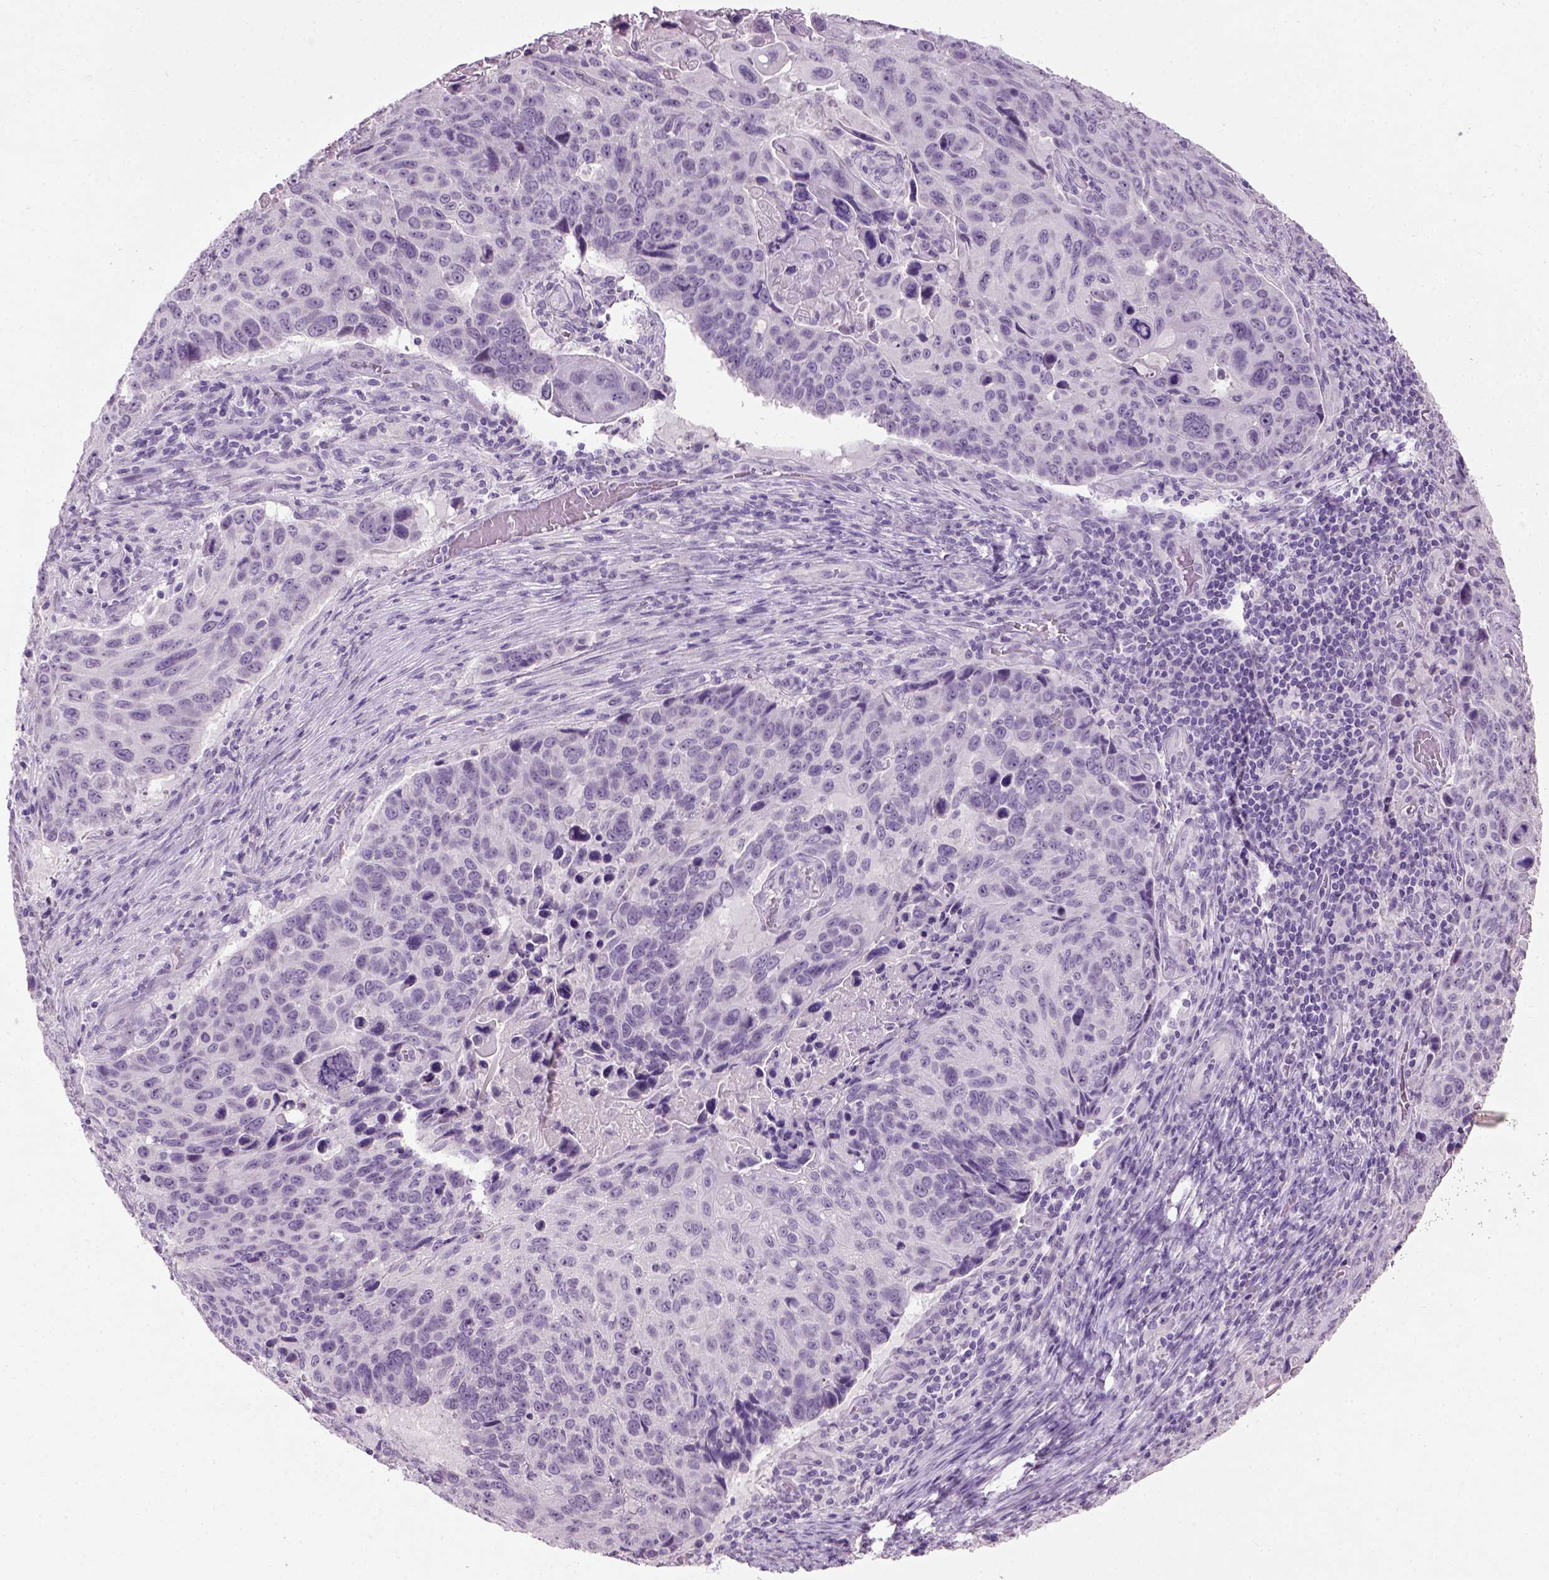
{"staining": {"intensity": "negative", "quantity": "none", "location": "none"}, "tissue": "lung cancer", "cell_type": "Tumor cells", "image_type": "cancer", "snomed": [{"axis": "morphology", "description": "Squamous cell carcinoma, NOS"}, {"axis": "topography", "description": "Lung"}], "caption": "A micrograph of lung squamous cell carcinoma stained for a protein demonstrates no brown staining in tumor cells. The staining is performed using DAB brown chromogen with nuclei counter-stained in using hematoxylin.", "gene": "GABRB2", "patient": {"sex": "male", "age": 68}}